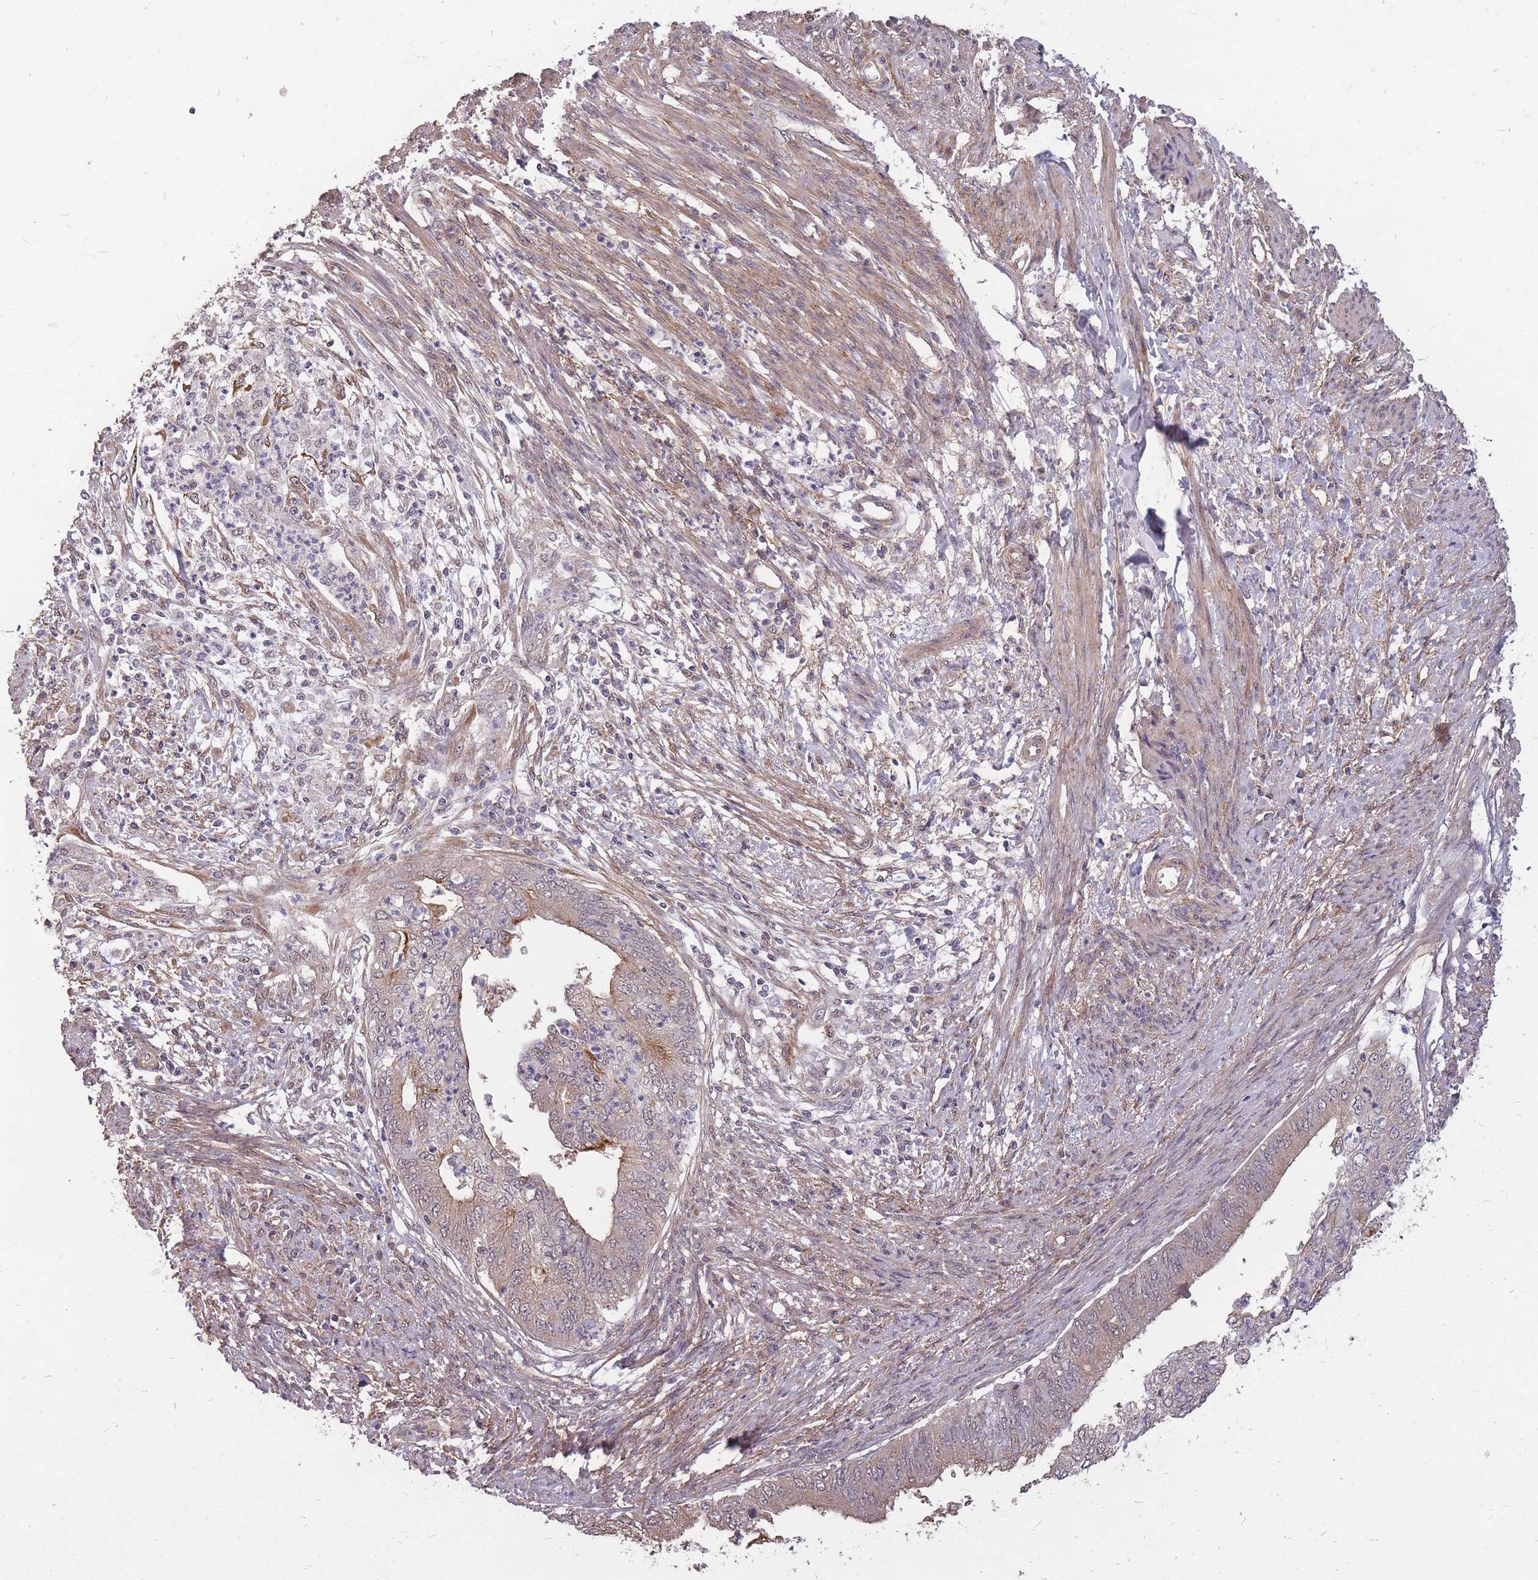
{"staining": {"intensity": "weak", "quantity": "<25%", "location": "cytoplasmic/membranous"}, "tissue": "endometrial cancer", "cell_type": "Tumor cells", "image_type": "cancer", "snomed": [{"axis": "morphology", "description": "Adenocarcinoma, NOS"}, {"axis": "topography", "description": "Endometrium"}], "caption": "Immunohistochemistry histopathology image of endometrial cancer stained for a protein (brown), which displays no staining in tumor cells.", "gene": "DYNC1LI2", "patient": {"sex": "female", "age": 68}}